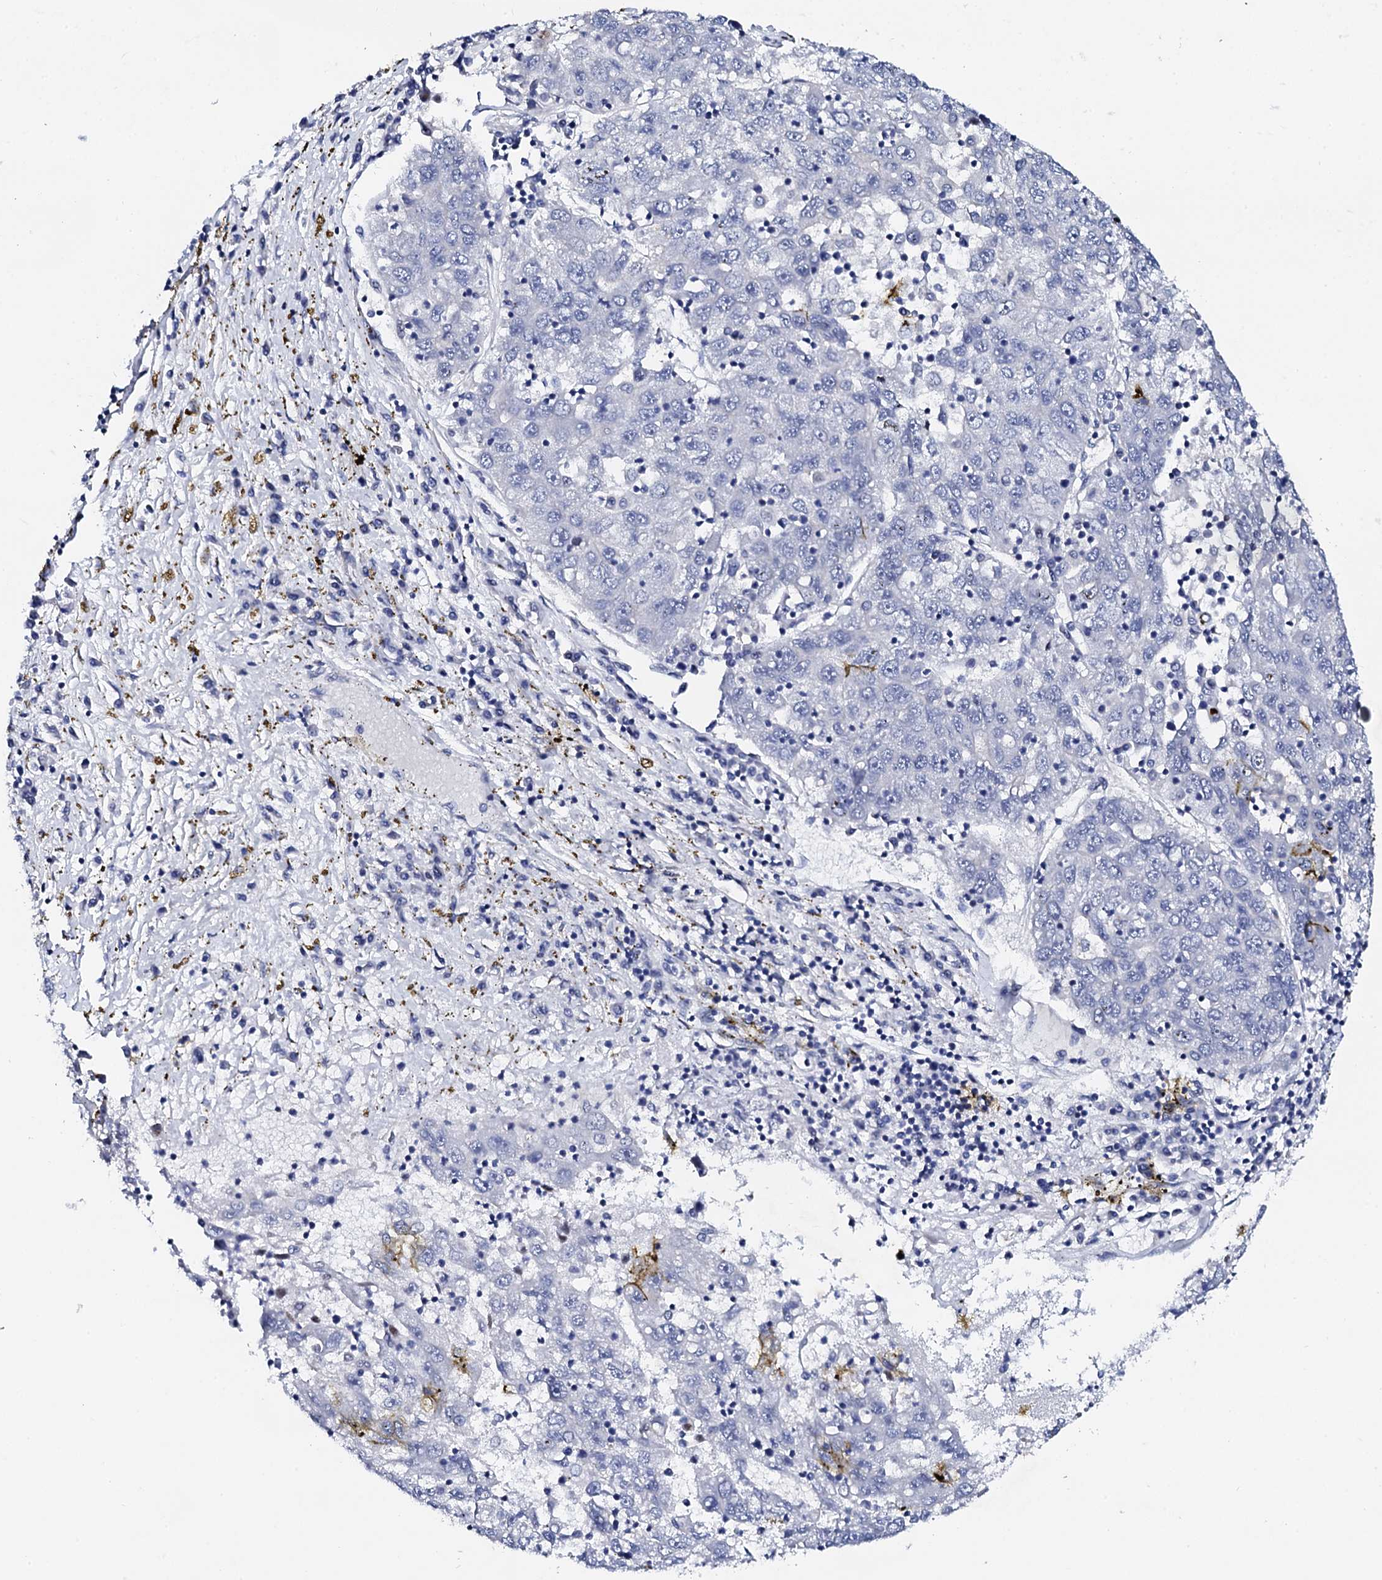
{"staining": {"intensity": "negative", "quantity": "none", "location": "none"}, "tissue": "liver cancer", "cell_type": "Tumor cells", "image_type": "cancer", "snomed": [{"axis": "morphology", "description": "Carcinoma, Hepatocellular, NOS"}, {"axis": "topography", "description": "Liver"}], "caption": "This is an IHC image of liver cancer (hepatocellular carcinoma). There is no staining in tumor cells.", "gene": "TRDN", "patient": {"sex": "male", "age": 49}}